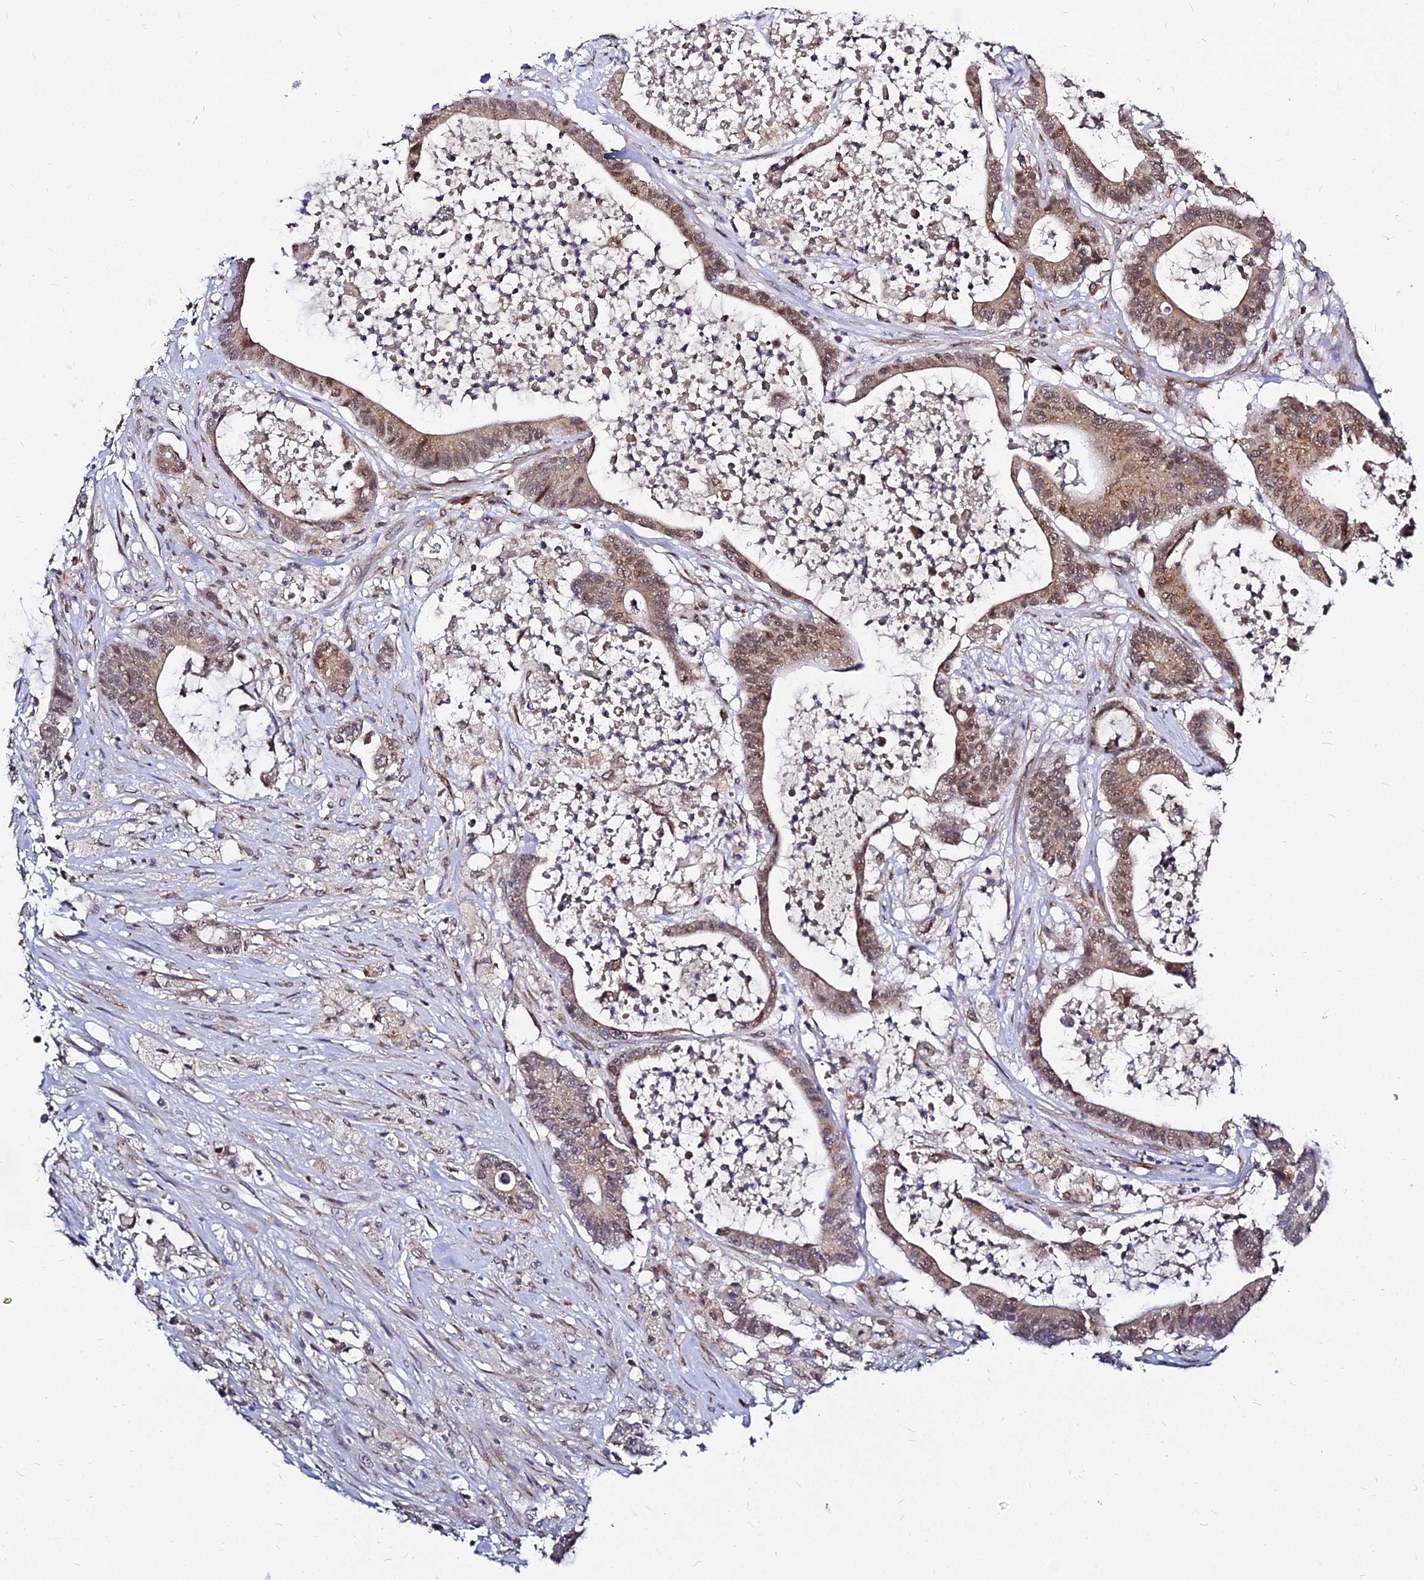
{"staining": {"intensity": "moderate", "quantity": ">75%", "location": "cytoplasmic/membranous,nuclear"}, "tissue": "colorectal cancer", "cell_type": "Tumor cells", "image_type": "cancer", "snomed": [{"axis": "morphology", "description": "Adenocarcinoma, NOS"}, {"axis": "topography", "description": "Colon"}], "caption": "Protein analysis of colorectal adenocarcinoma tissue shows moderate cytoplasmic/membranous and nuclear positivity in about >75% of tumor cells. Immunohistochemistry stains the protein in brown and the nuclei are stained blue.", "gene": "RNF121", "patient": {"sex": "female", "age": 84}}